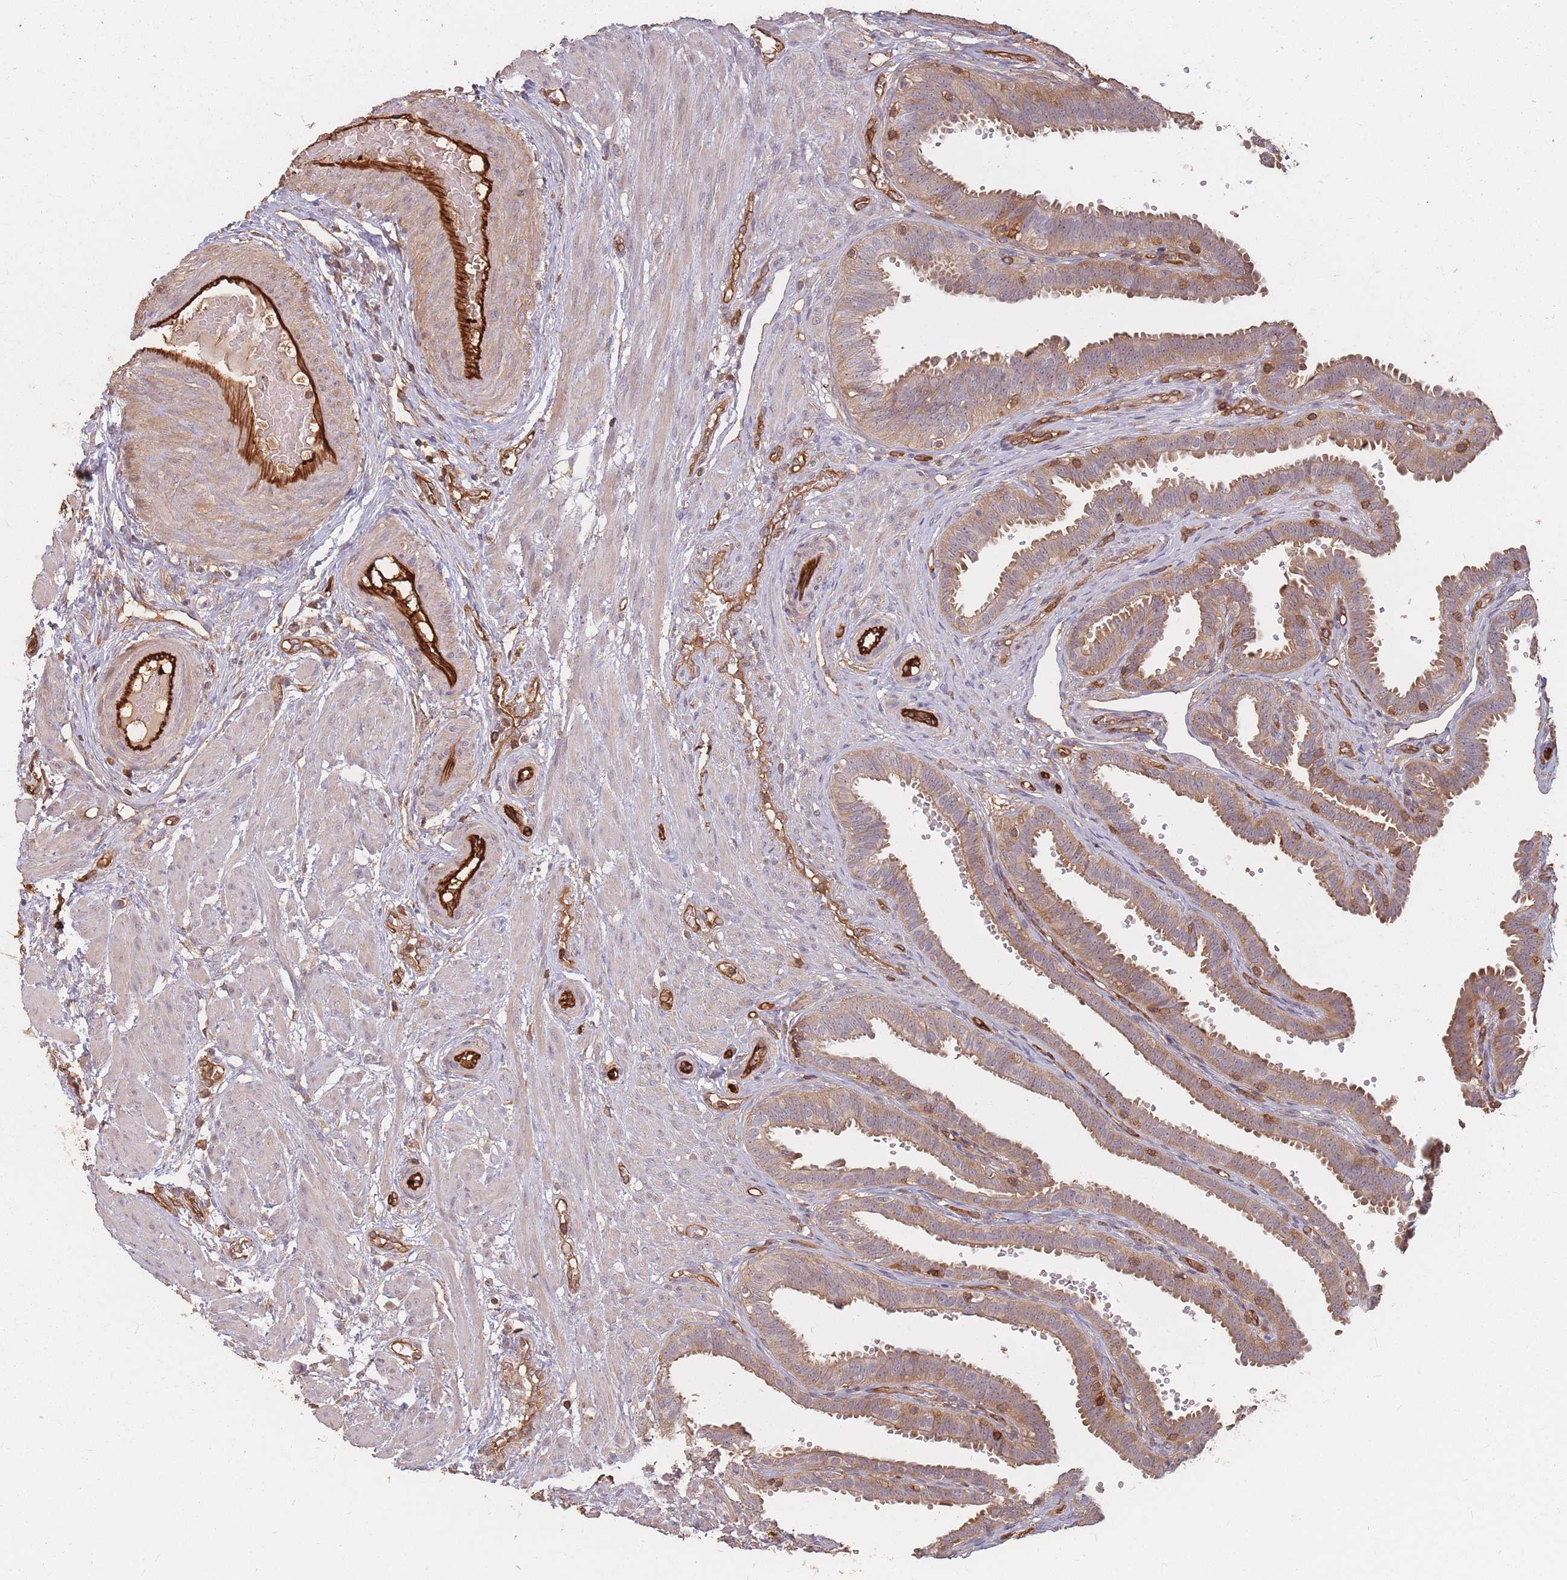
{"staining": {"intensity": "moderate", "quantity": ">75%", "location": "cytoplasmic/membranous"}, "tissue": "fallopian tube", "cell_type": "Glandular cells", "image_type": "normal", "snomed": [{"axis": "morphology", "description": "Normal tissue, NOS"}, {"axis": "topography", "description": "Fallopian tube"}], "caption": "Fallopian tube stained for a protein (brown) shows moderate cytoplasmic/membranous positive staining in about >75% of glandular cells.", "gene": "PLS3", "patient": {"sex": "female", "age": 37}}